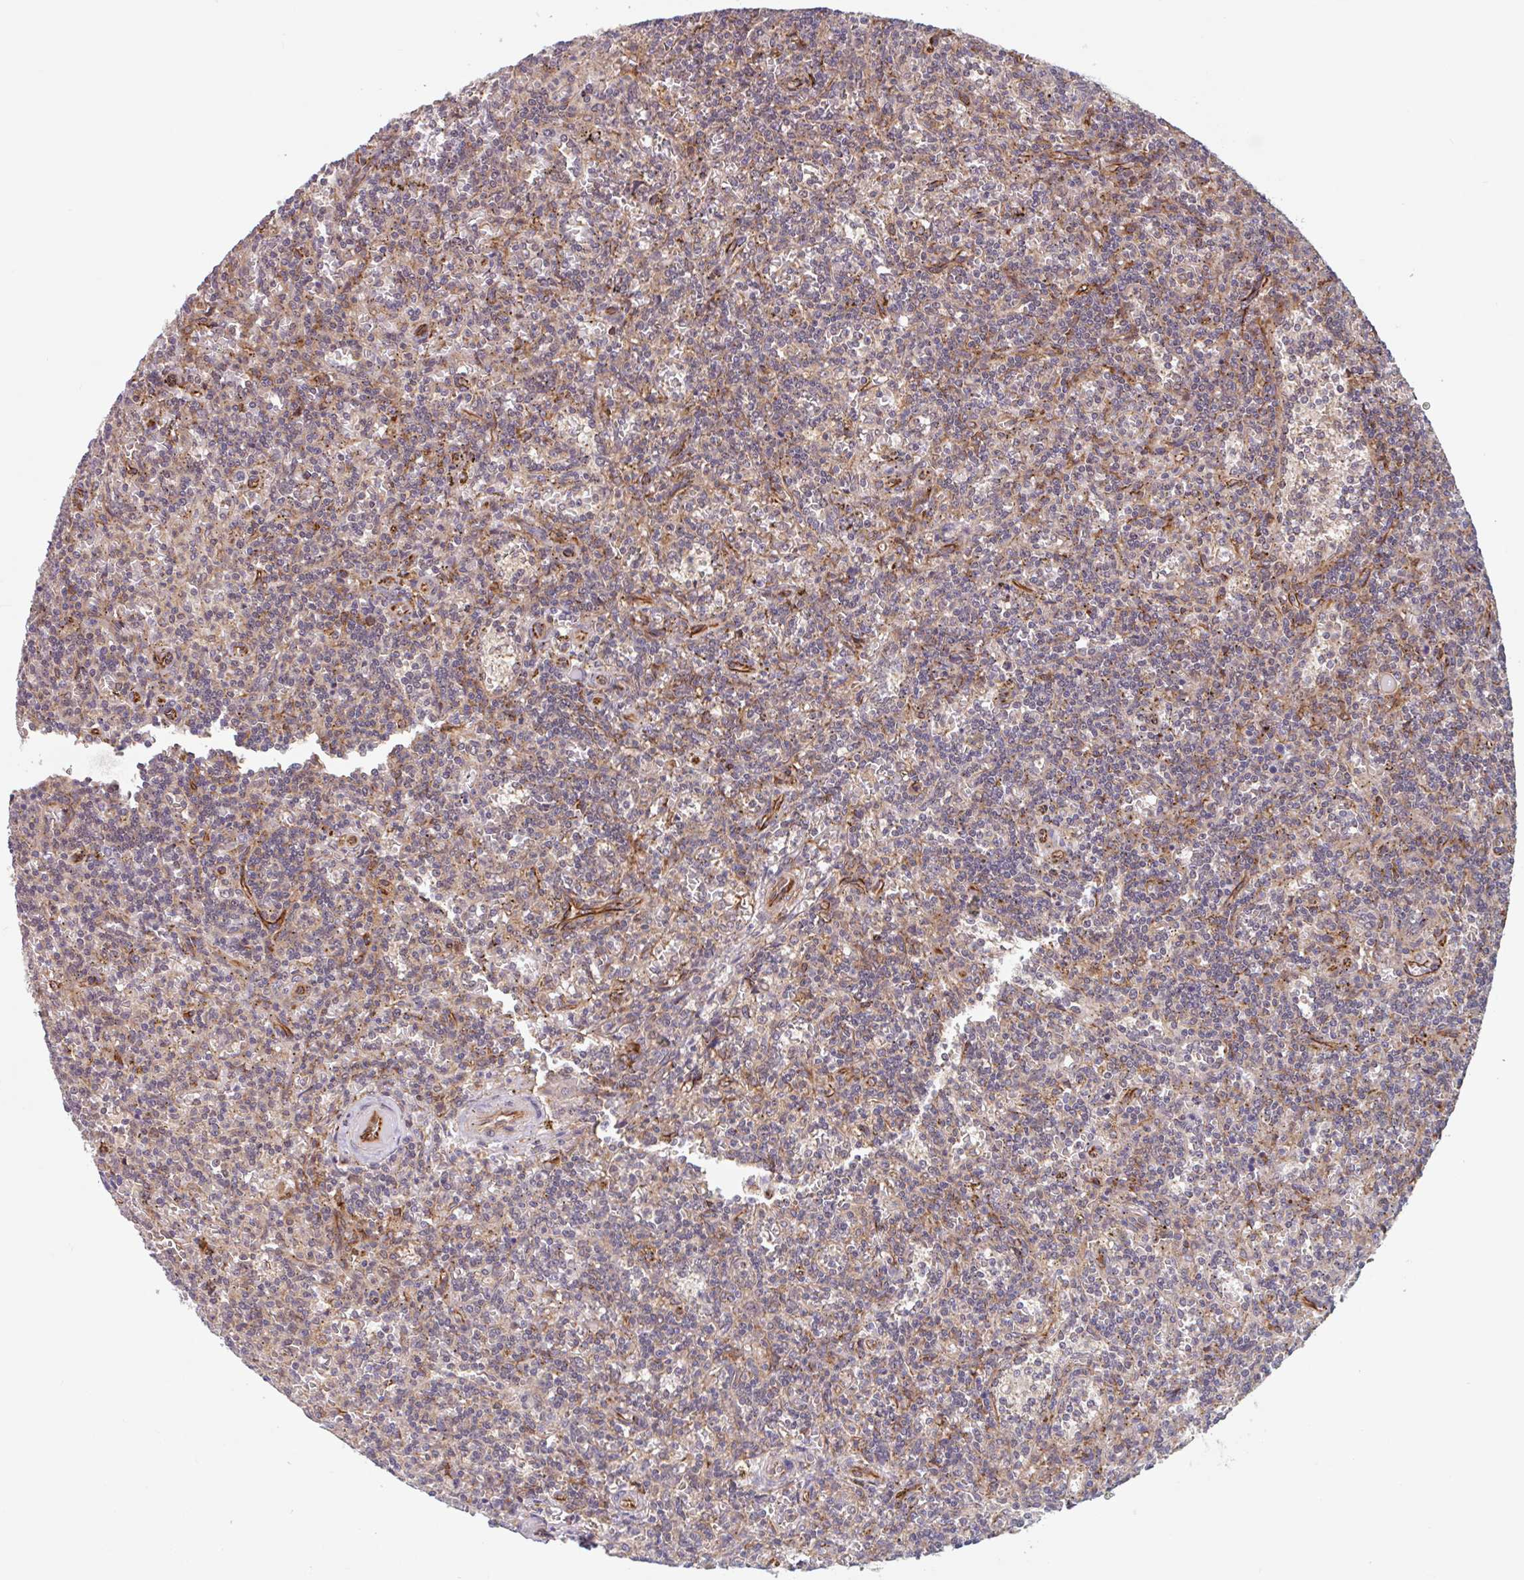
{"staining": {"intensity": "negative", "quantity": "none", "location": "none"}, "tissue": "lymphoma", "cell_type": "Tumor cells", "image_type": "cancer", "snomed": [{"axis": "morphology", "description": "Malignant lymphoma, non-Hodgkin's type, Low grade"}, {"axis": "topography", "description": "Spleen"}], "caption": "Malignant lymphoma, non-Hodgkin's type (low-grade) was stained to show a protein in brown. There is no significant staining in tumor cells. (Immunohistochemistry, brightfield microscopy, high magnification).", "gene": "NUB1", "patient": {"sex": "male", "age": 73}}